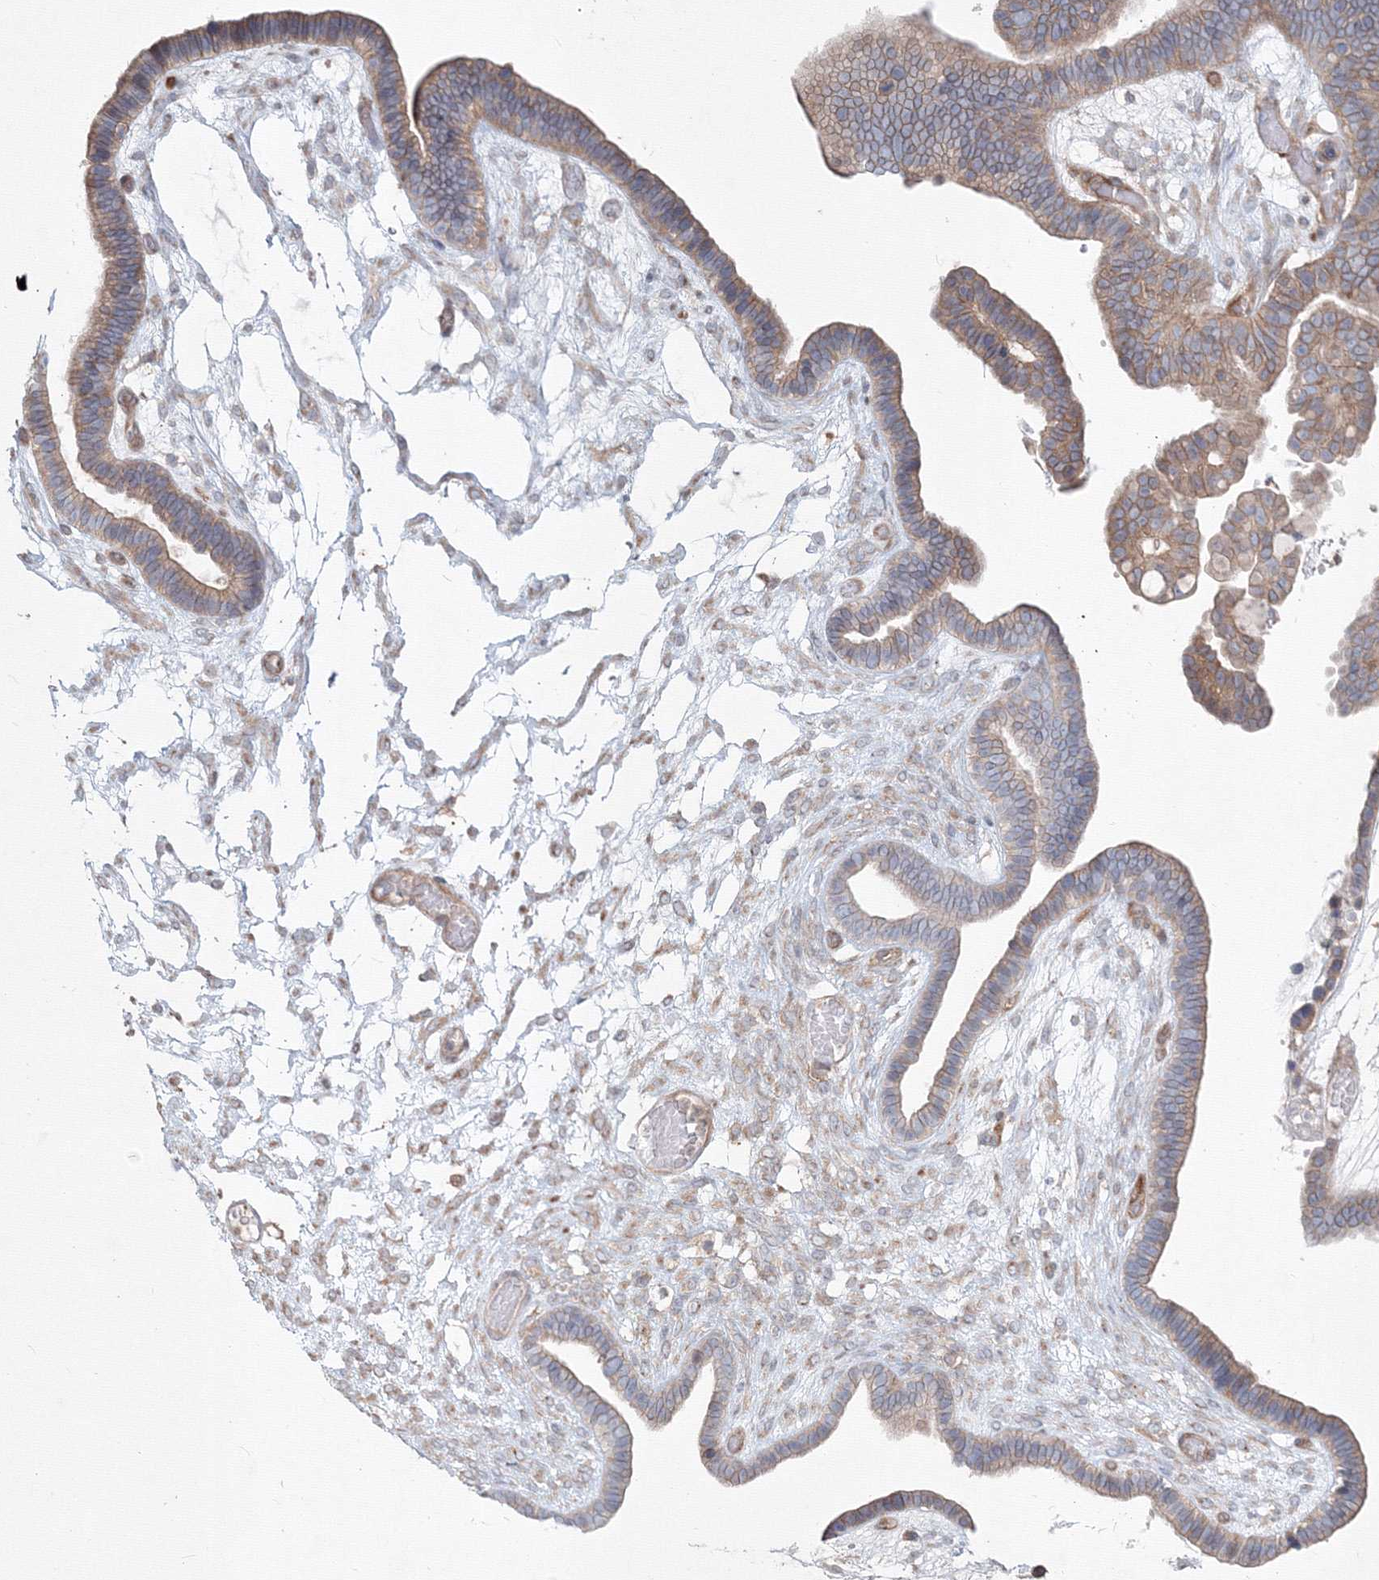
{"staining": {"intensity": "weak", "quantity": ">75%", "location": "cytoplasmic/membranous"}, "tissue": "ovarian cancer", "cell_type": "Tumor cells", "image_type": "cancer", "snomed": [{"axis": "morphology", "description": "Cystadenocarcinoma, serous, NOS"}, {"axis": "topography", "description": "Ovary"}], "caption": "Protein expression analysis of human ovarian cancer reveals weak cytoplasmic/membranous expression in about >75% of tumor cells.", "gene": "SH3PXD2A", "patient": {"sex": "female", "age": 56}}